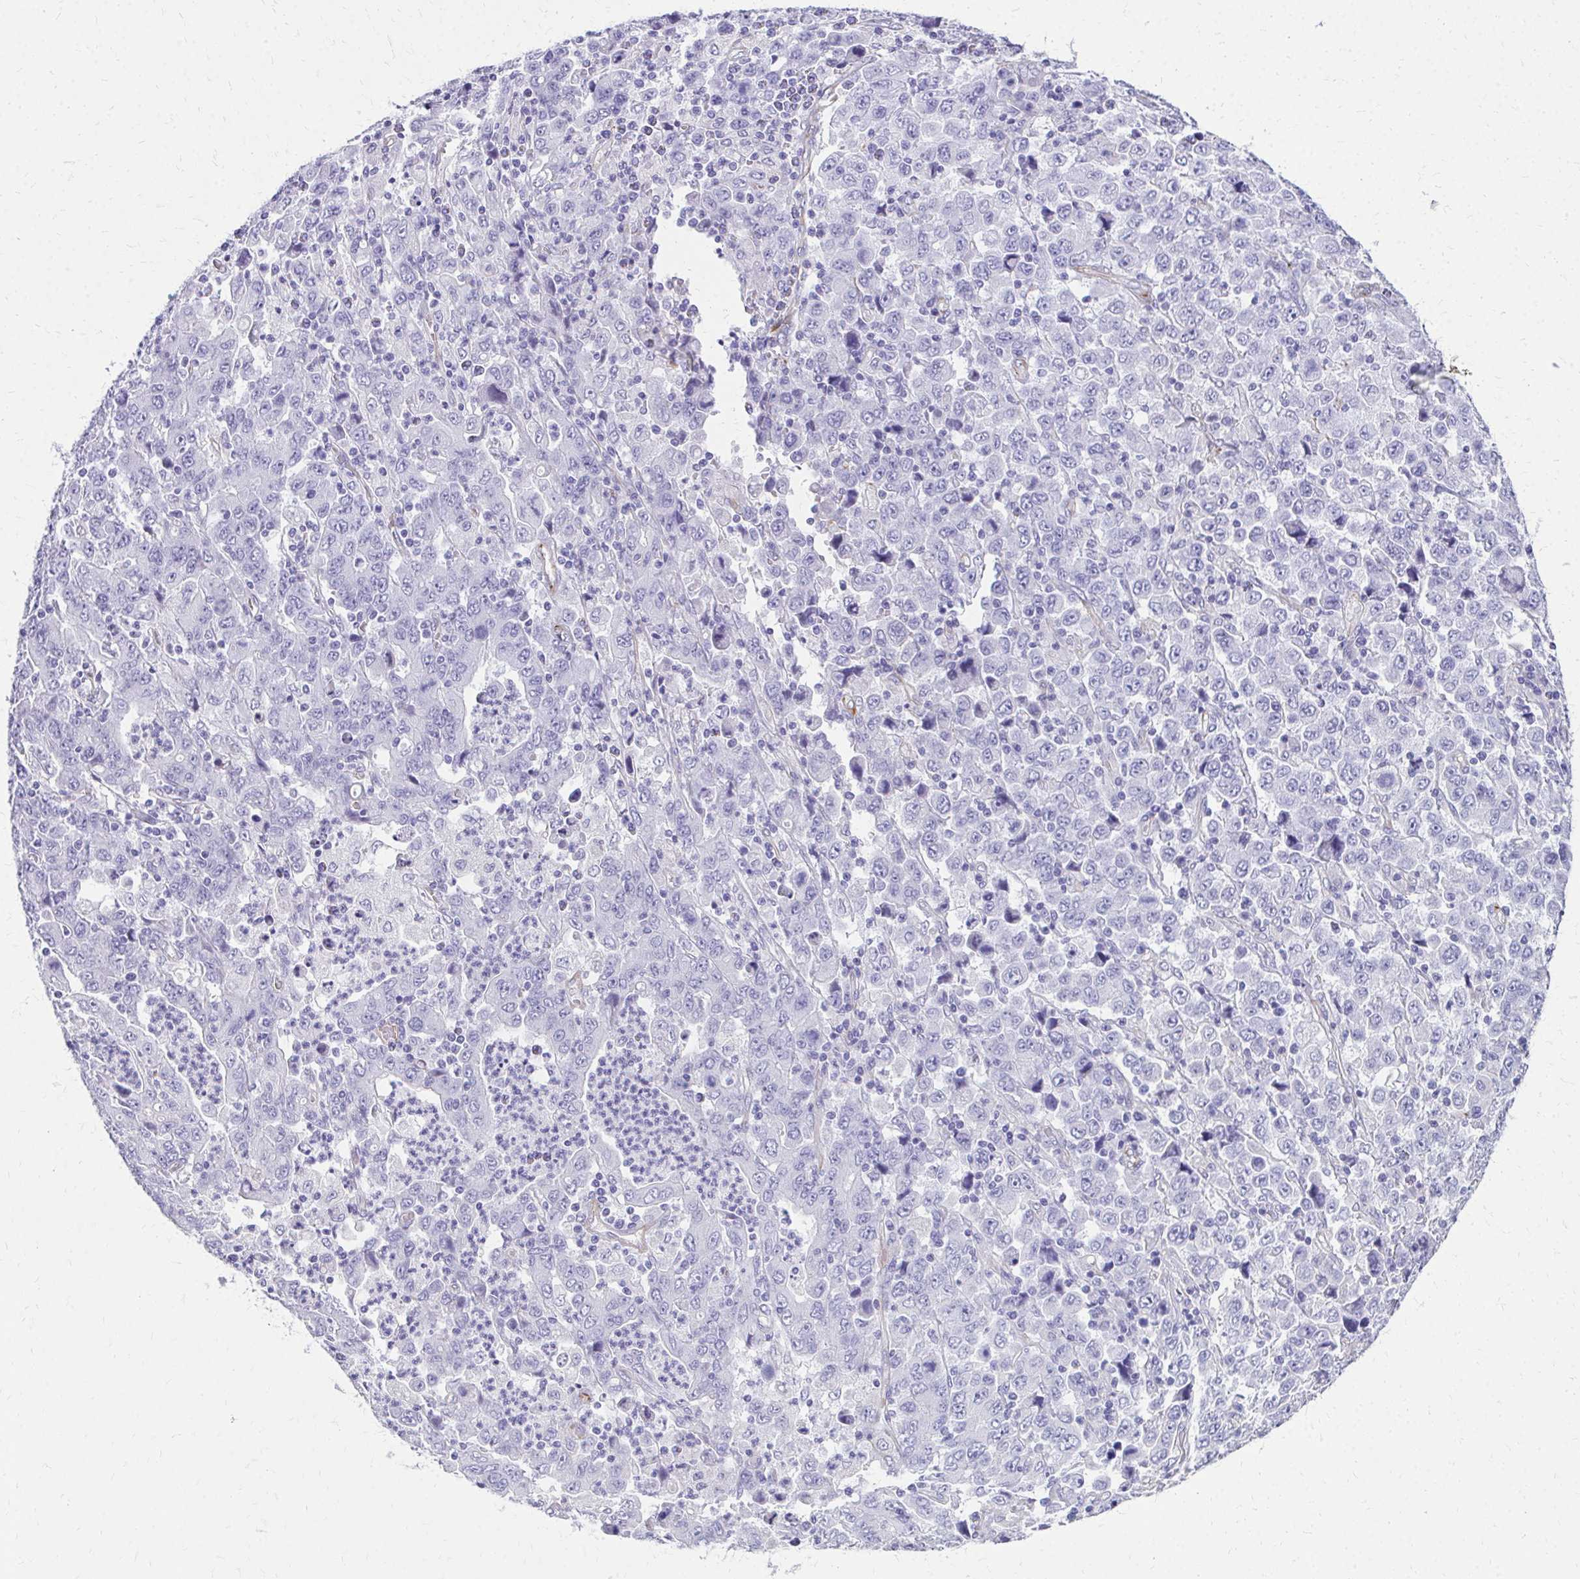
{"staining": {"intensity": "negative", "quantity": "none", "location": "none"}, "tissue": "stomach cancer", "cell_type": "Tumor cells", "image_type": "cancer", "snomed": [{"axis": "morphology", "description": "Adenocarcinoma, NOS"}, {"axis": "topography", "description": "Stomach, upper"}], "caption": "DAB immunohistochemical staining of stomach cancer (adenocarcinoma) demonstrates no significant staining in tumor cells.", "gene": "TRIM6", "patient": {"sex": "male", "age": 69}}